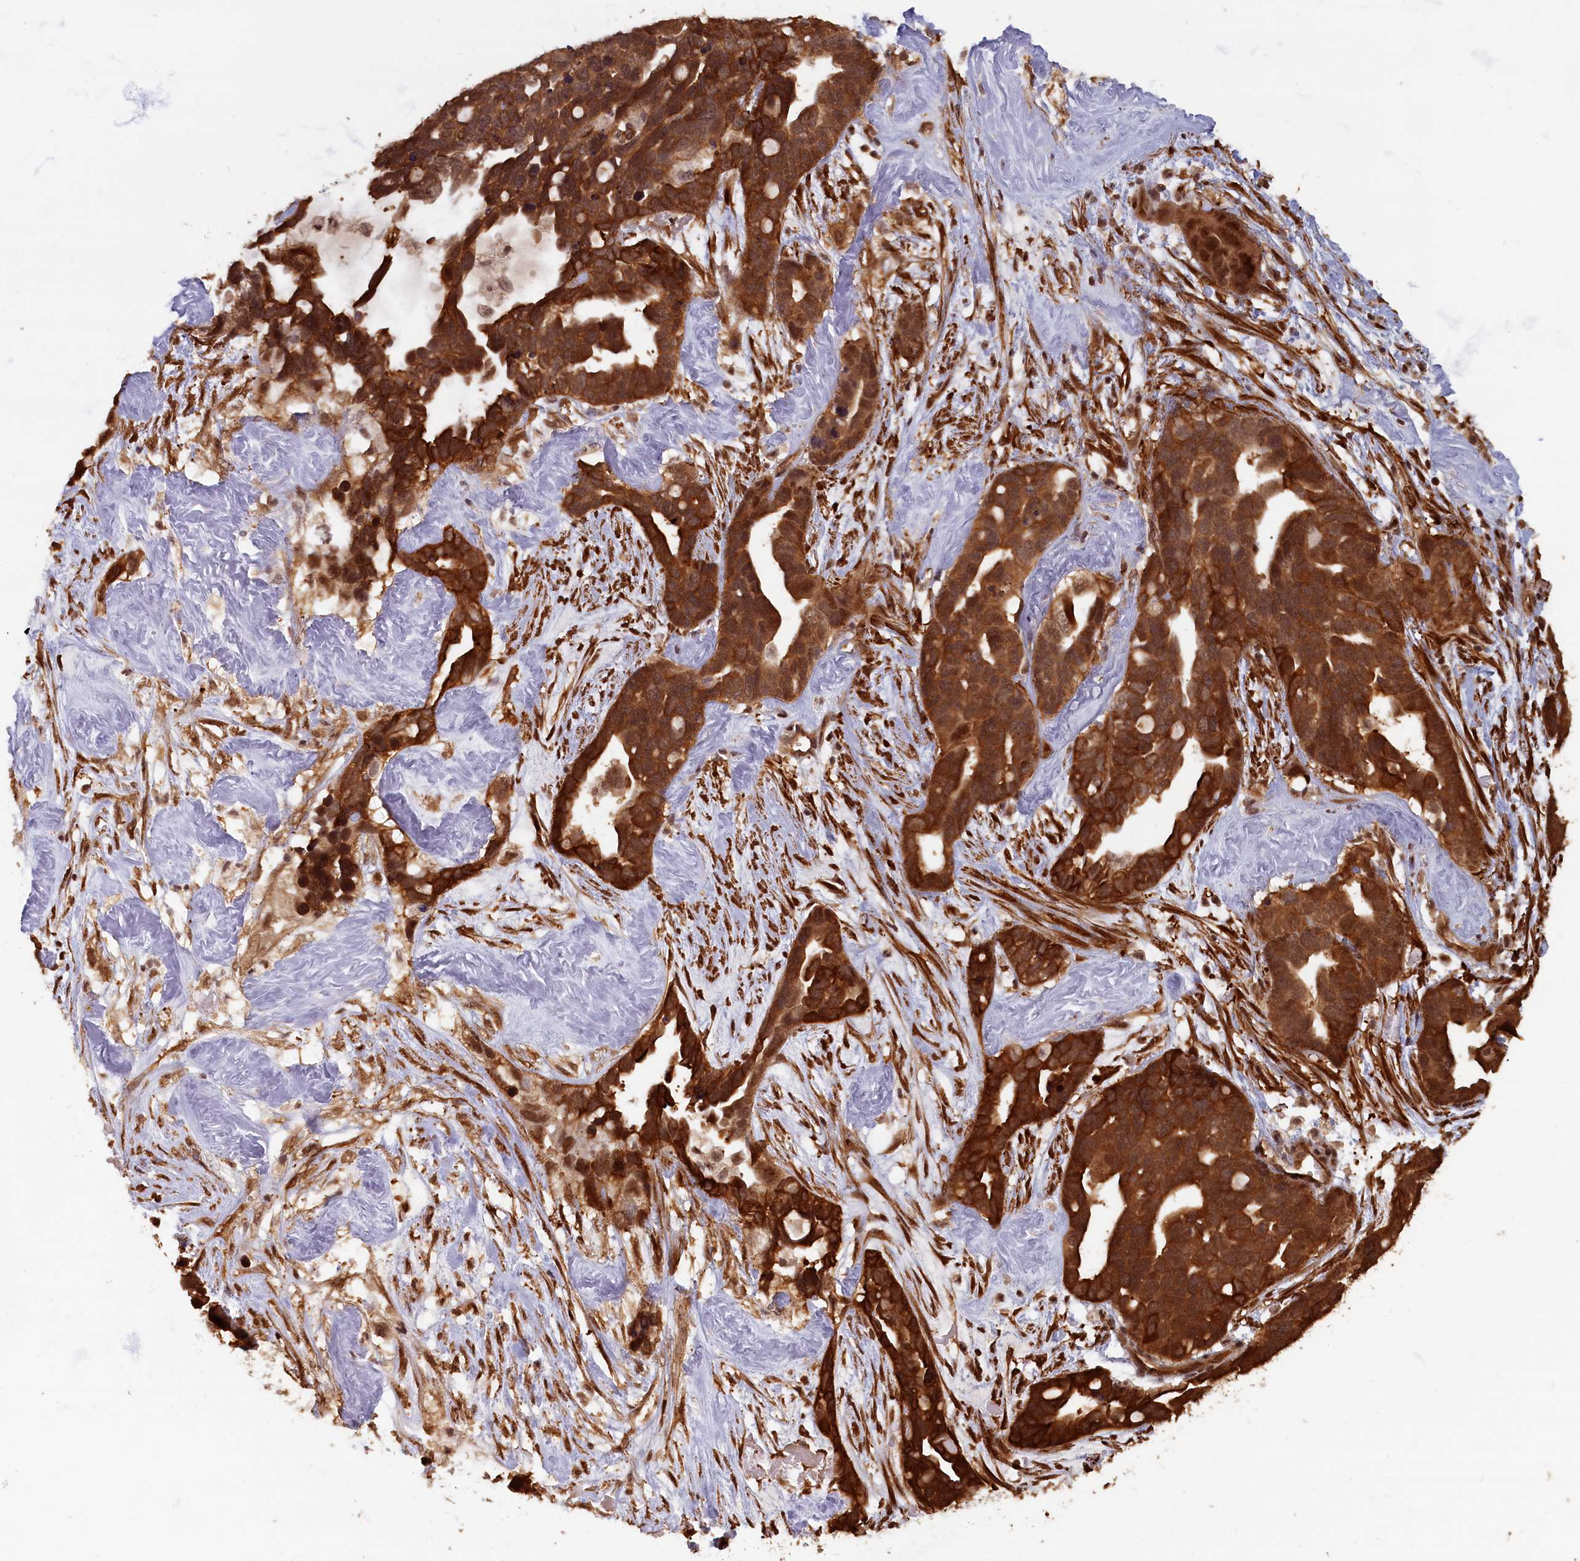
{"staining": {"intensity": "strong", "quantity": ">75%", "location": "cytoplasmic/membranous,nuclear"}, "tissue": "ovarian cancer", "cell_type": "Tumor cells", "image_type": "cancer", "snomed": [{"axis": "morphology", "description": "Cystadenocarcinoma, serous, NOS"}, {"axis": "topography", "description": "Ovary"}], "caption": "Ovarian cancer (serous cystadenocarcinoma) was stained to show a protein in brown. There is high levels of strong cytoplasmic/membranous and nuclear positivity in approximately >75% of tumor cells. (brown staining indicates protein expression, while blue staining denotes nuclei).", "gene": "HIF3A", "patient": {"sex": "female", "age": 54}}